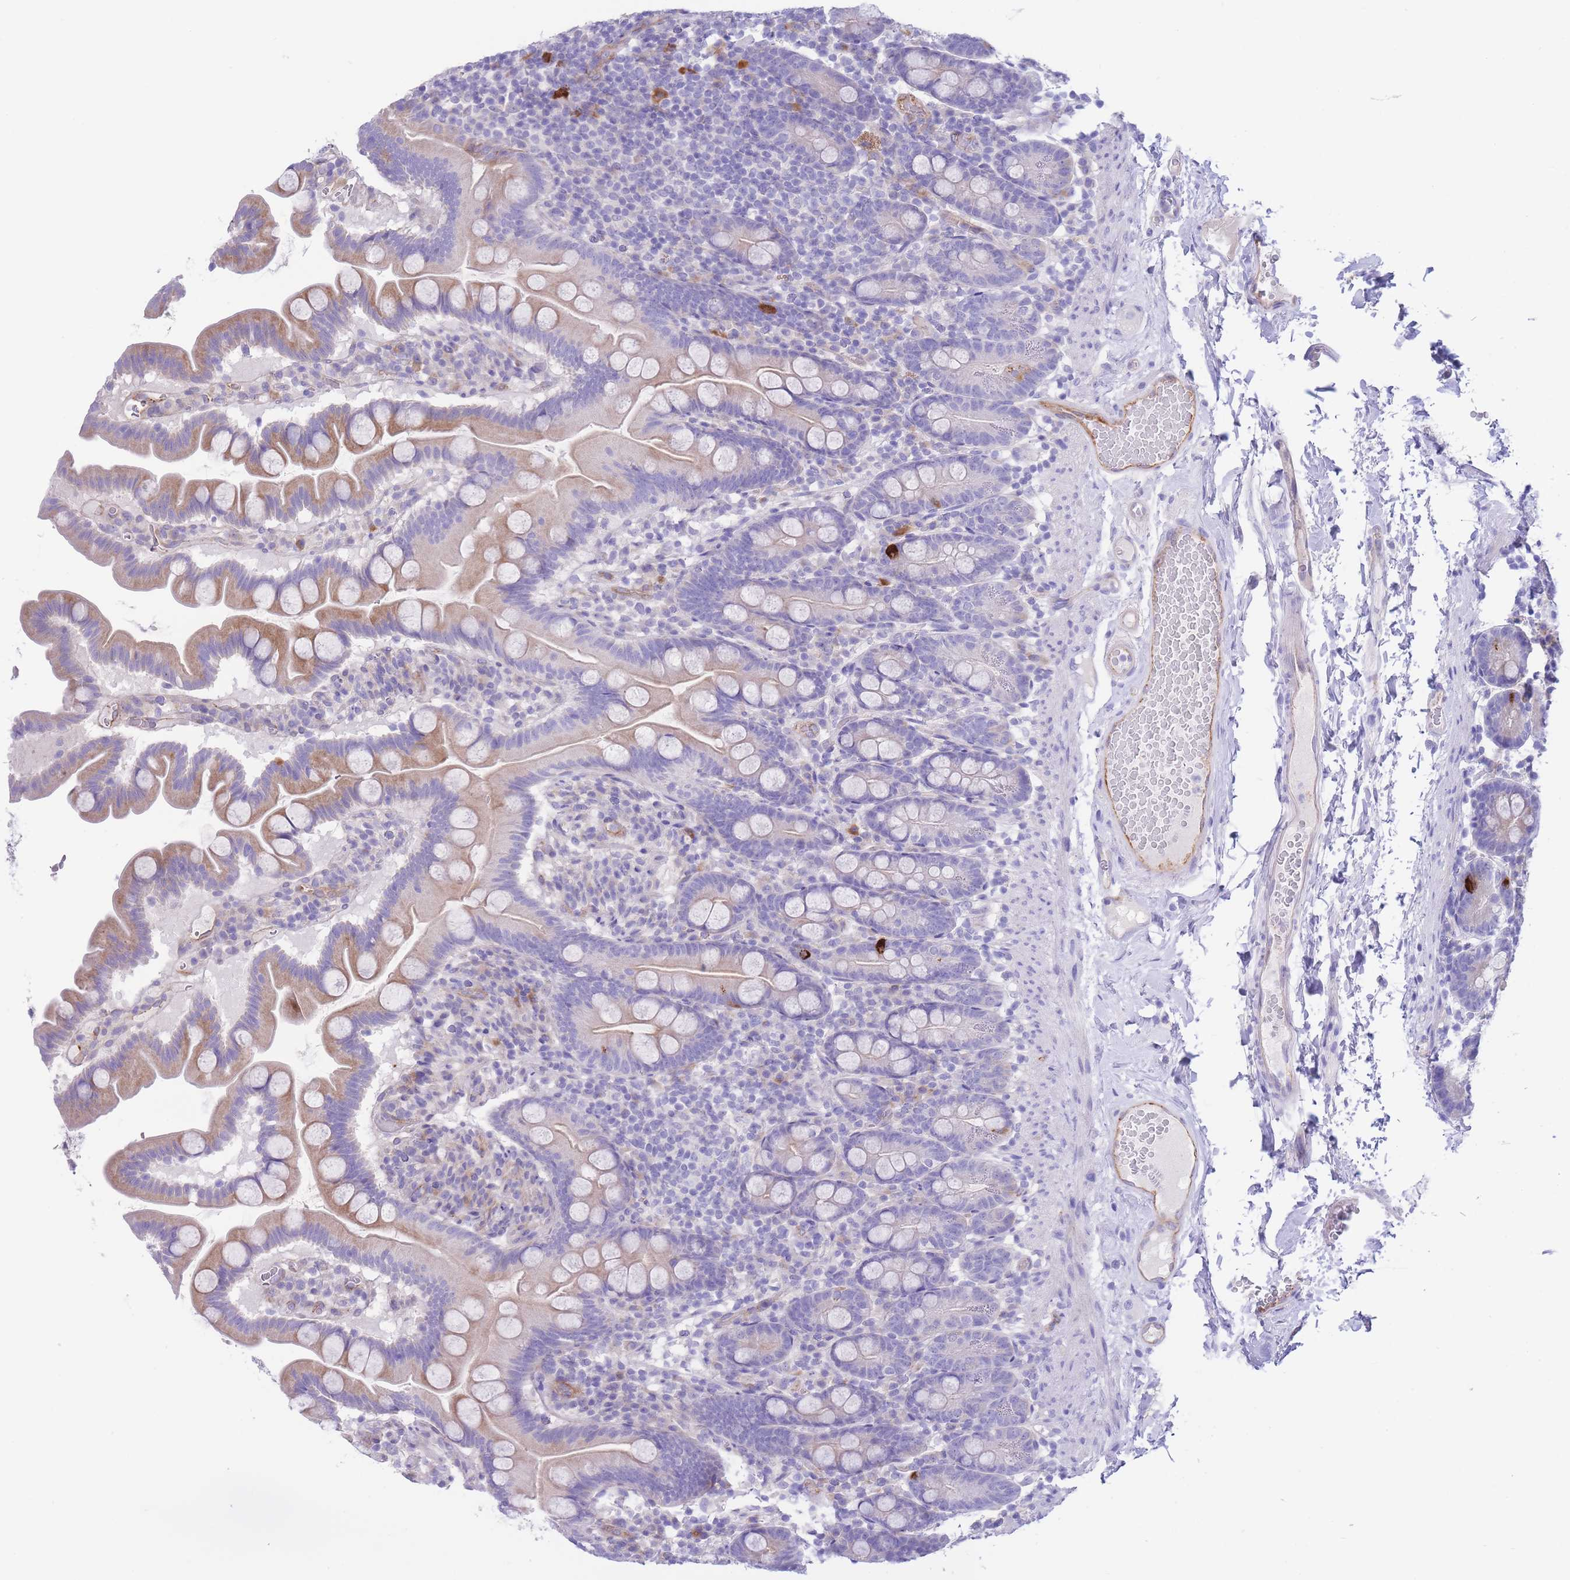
{"staining": {"intensity": "weak", "quantity": "25%-75%", "location": "cytoplasmic/membranous"}, "tissue": "small intestine", "cell_type": "Glandular cells", "image_type": "normal", "snomed": [{"axis": "morphology", "description": "Normal tissue, NOS"}, {"axis": "topography", "description": "Small intestine"}], "caption": "Immunohistochemical staining of benign human small intestine exhibits 25%-75% levels of weak cytoplasmic/membranous protein expression in approximately 25%-75% of glandular cells.", "gene": "DET1", "patient": {"sex": "female", "age": 68}}